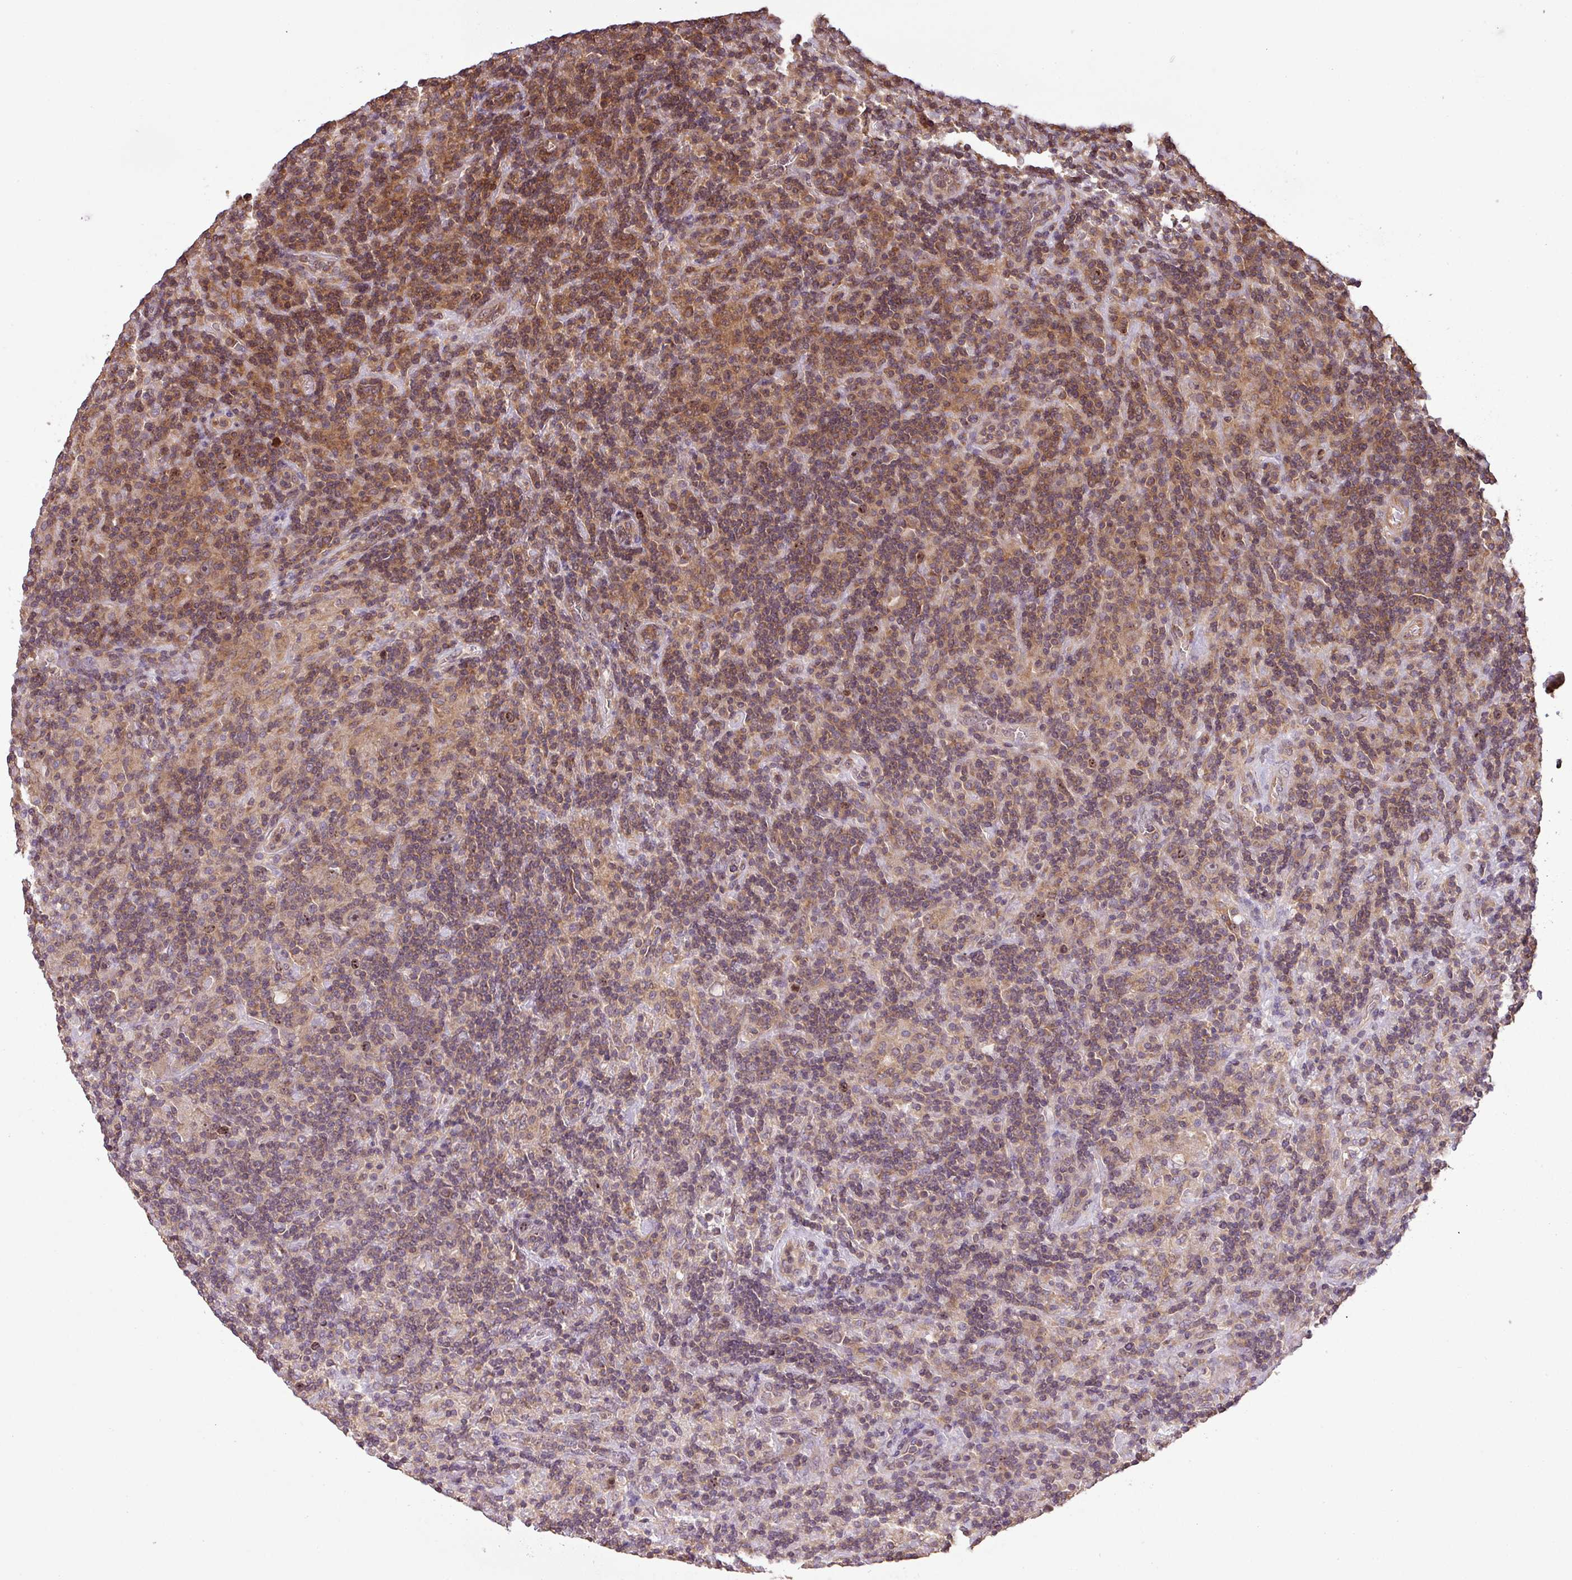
{"staining": {"intensity": "moderate", "quantity": "<25%", "location": "cytoplasmic/membranous,nuclear"}, "tissue": "lymphoma", "cell_type": "Tumor cells", "image_type": "cancer", "snomed": [{"axis": "morphology", "description": "Hodgkin's disease, NOS"}, {"axis": "topography", "description": "Lymph node"}], "caption": "A high-resolution histopathology image shows immunohistochemistry (IHC) staining of Hodgkin's disease, which exhibits moderate cytoplasmic/membranous and nuclear expression in approximately <25% of tumor cells. (Stains: DAB in brown, nuclei in blue, Microscopy: brightfield microscopy at high magnification).", "gene": "VENTX", "patient": {"sex": "male", "age": 70}}